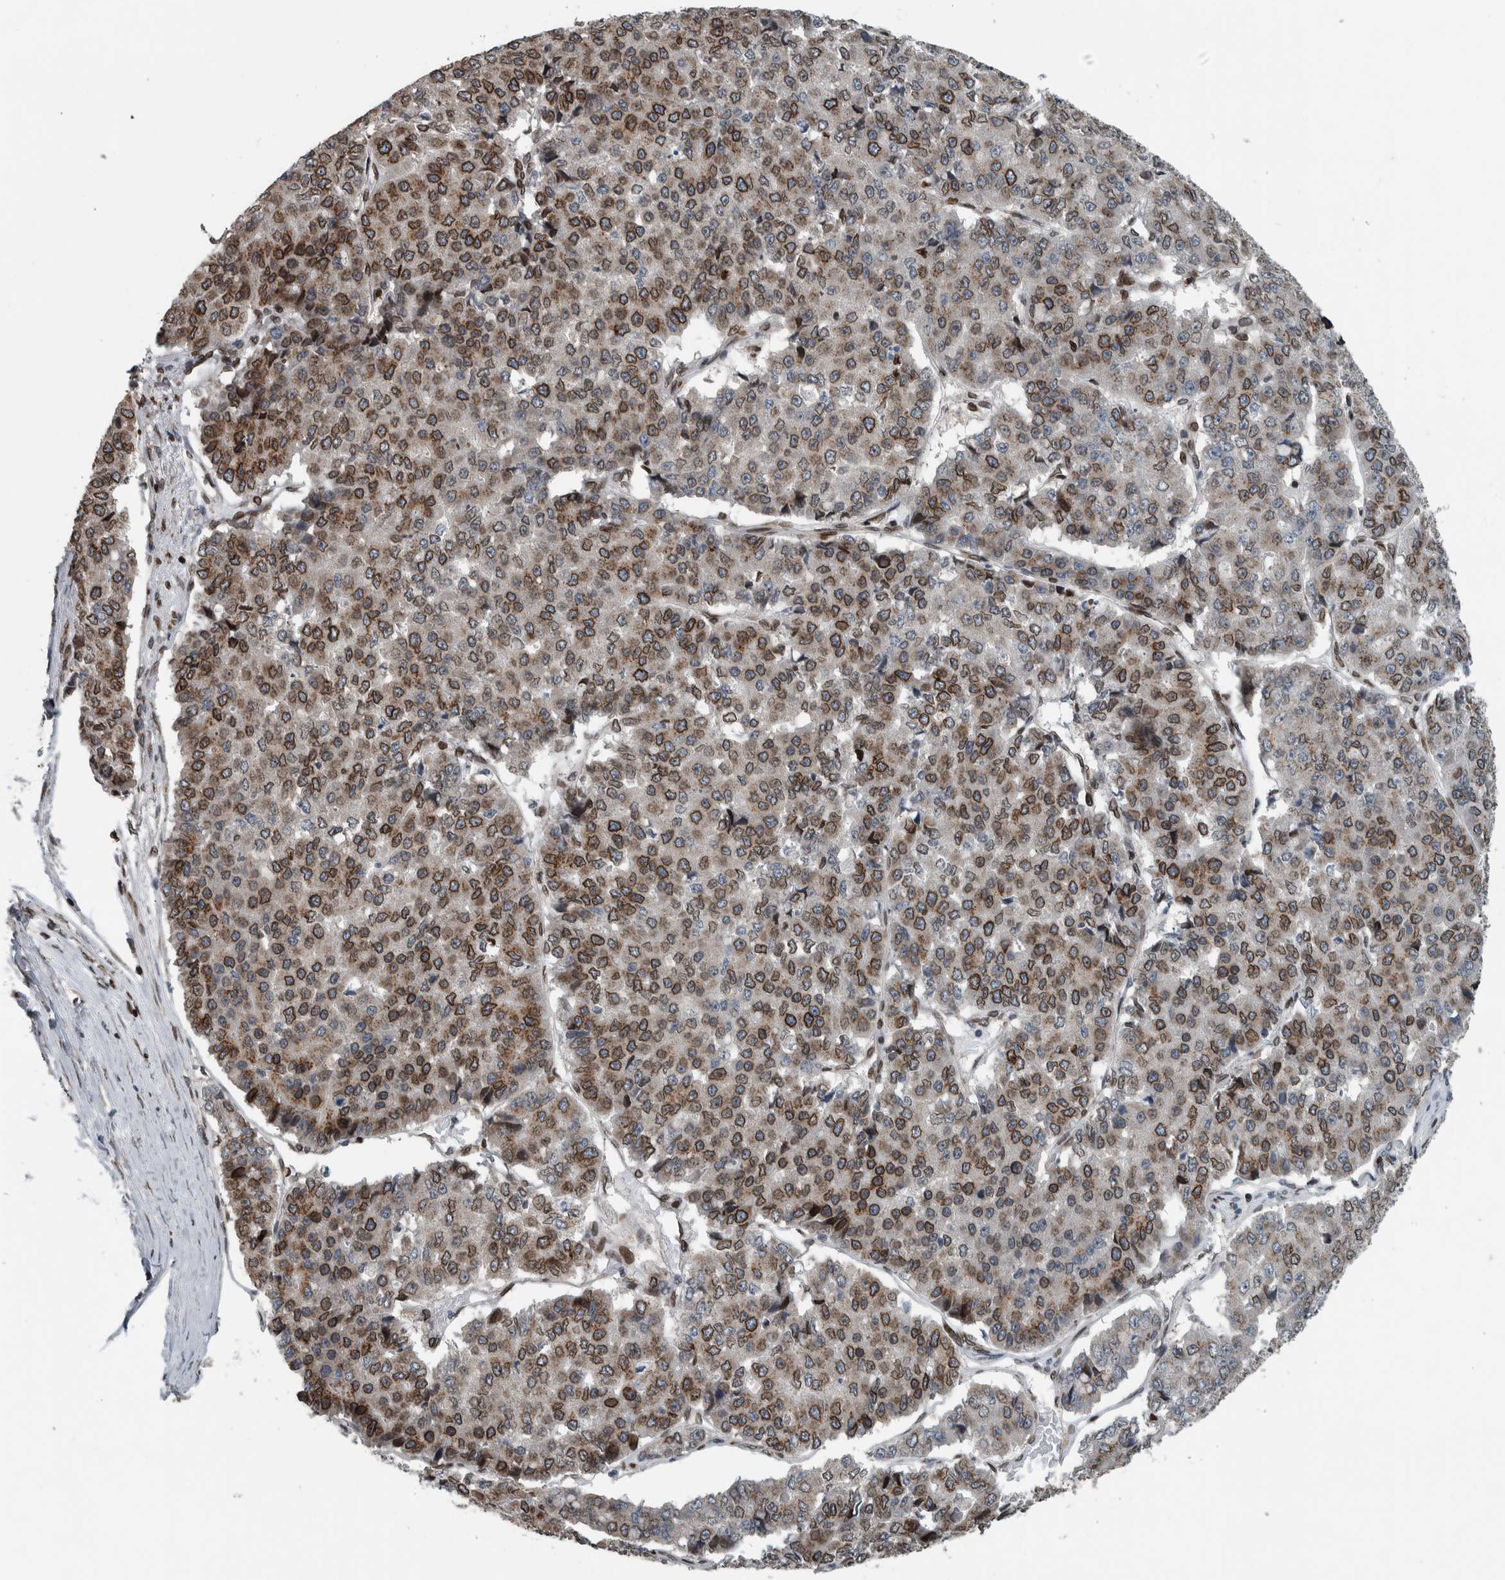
{"staining": {"intensity": "moderate", "quantity": ">75%", "location": "cytoplasmic/membranous,nuclear"}, "tissue": "pancreatic cancer", "cell_type": "Tumor cells", "image_type": "cancer", "snomed": [{"axis": "morphology", "description": "Adenocarcinoma, NOS"}, {"axis": "topography", "description": "Pancreas"}], "caption": "A brown stain labels moderate cytoplasmic/membranous and nuclear expression of a protein in human adenocarcinoma (pancreatic) tumor cells.", "gene": "FAM135B", "patient": {"sex": "male", "age": 50}}